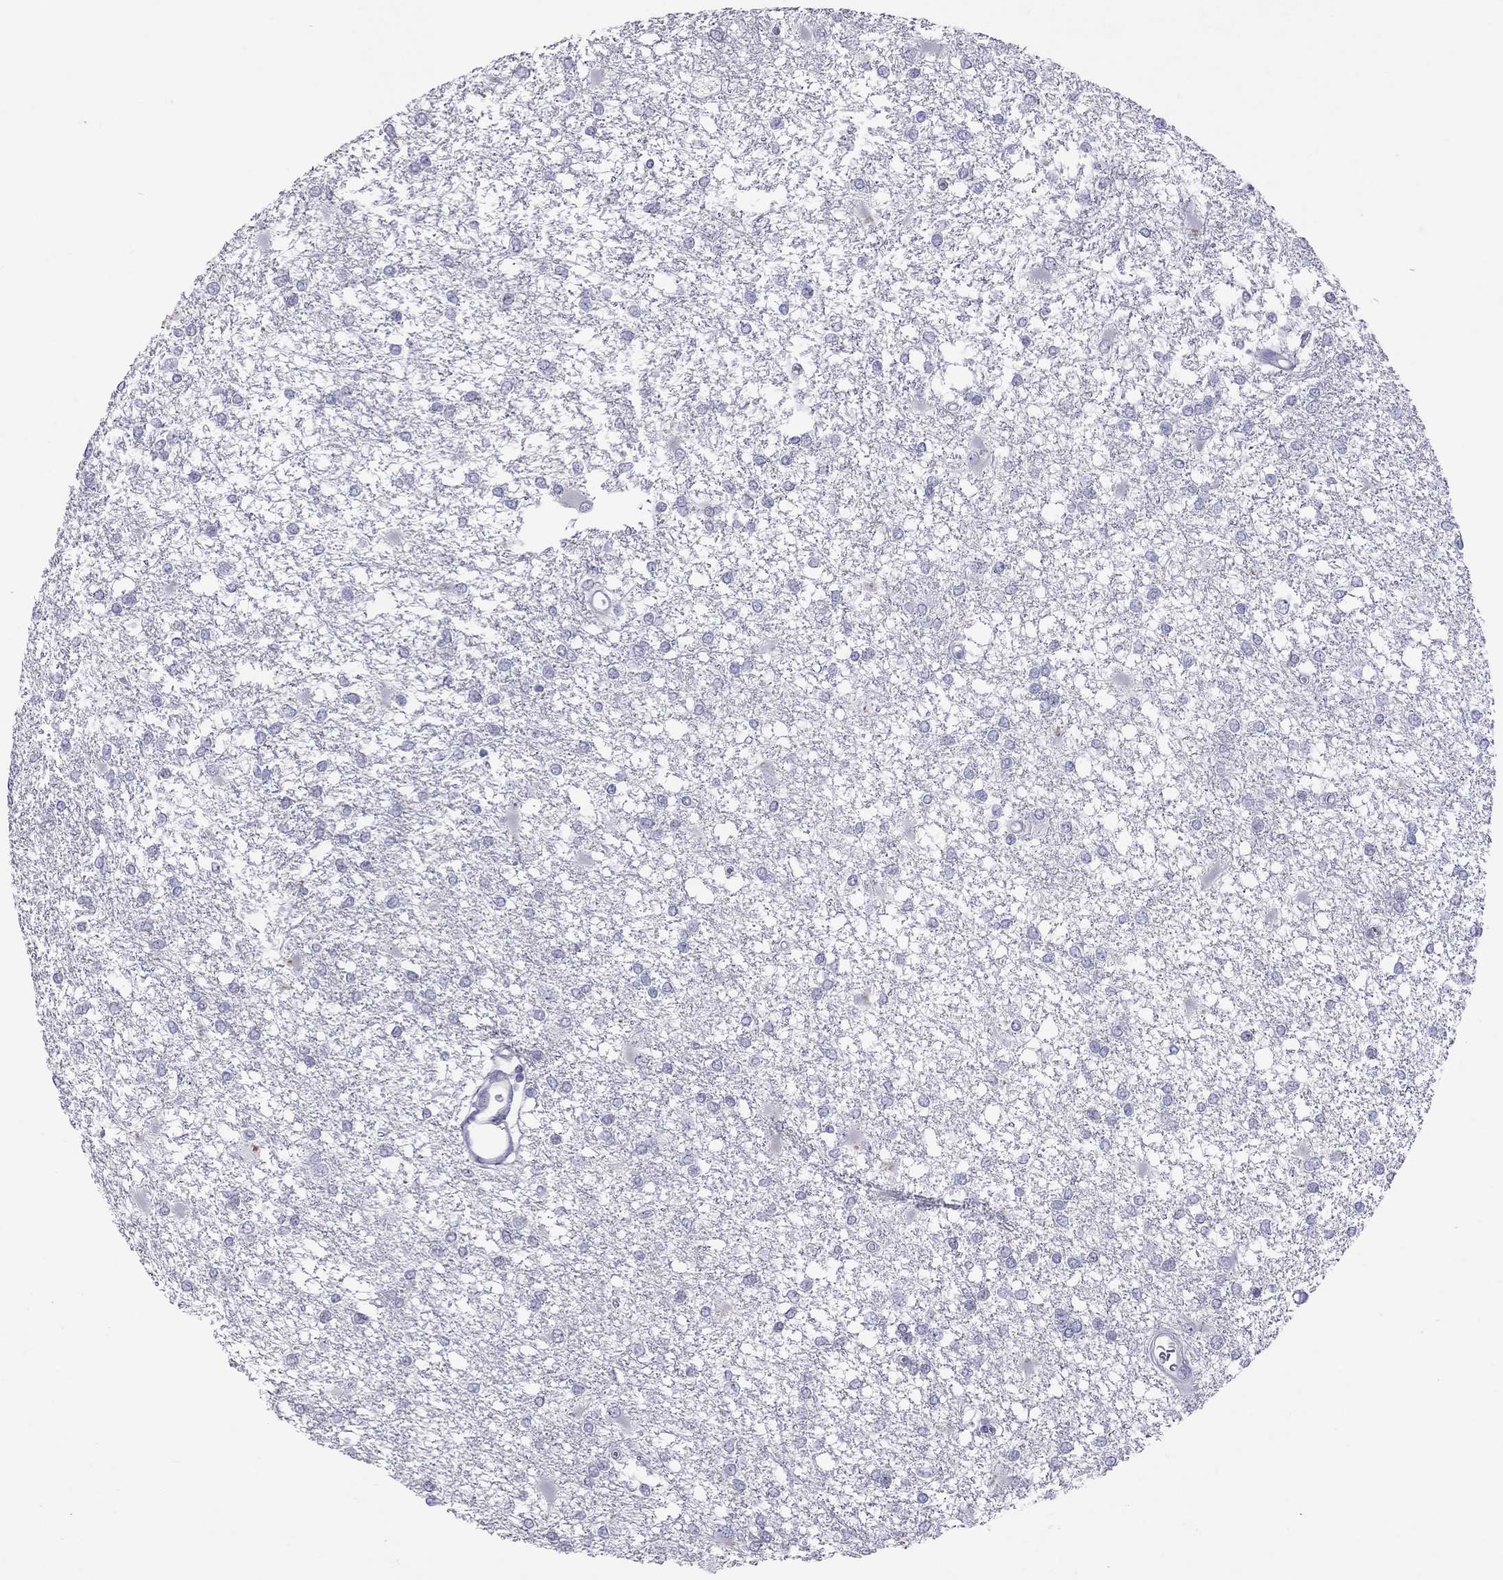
{"staining": {"intensity": "negative", "quantity": "none", "location": "none"}, "tissue": "glioma", "cell_type": "Tumor cells", "image_type": "cancer", "snomed": [{"axis": "morphology", "description": "Glioma, malignant, High grade"}, {"axis": "topography", "description": "Cerebral cortex"}], "caption": "This is a histopathology image of immunohistochemistry (IHC) staining of high-grade glioma (malignant), which shows no positivity in tumor cells.", "gene": "MUC16", "patient": {"sex": "male", "age": 79}}